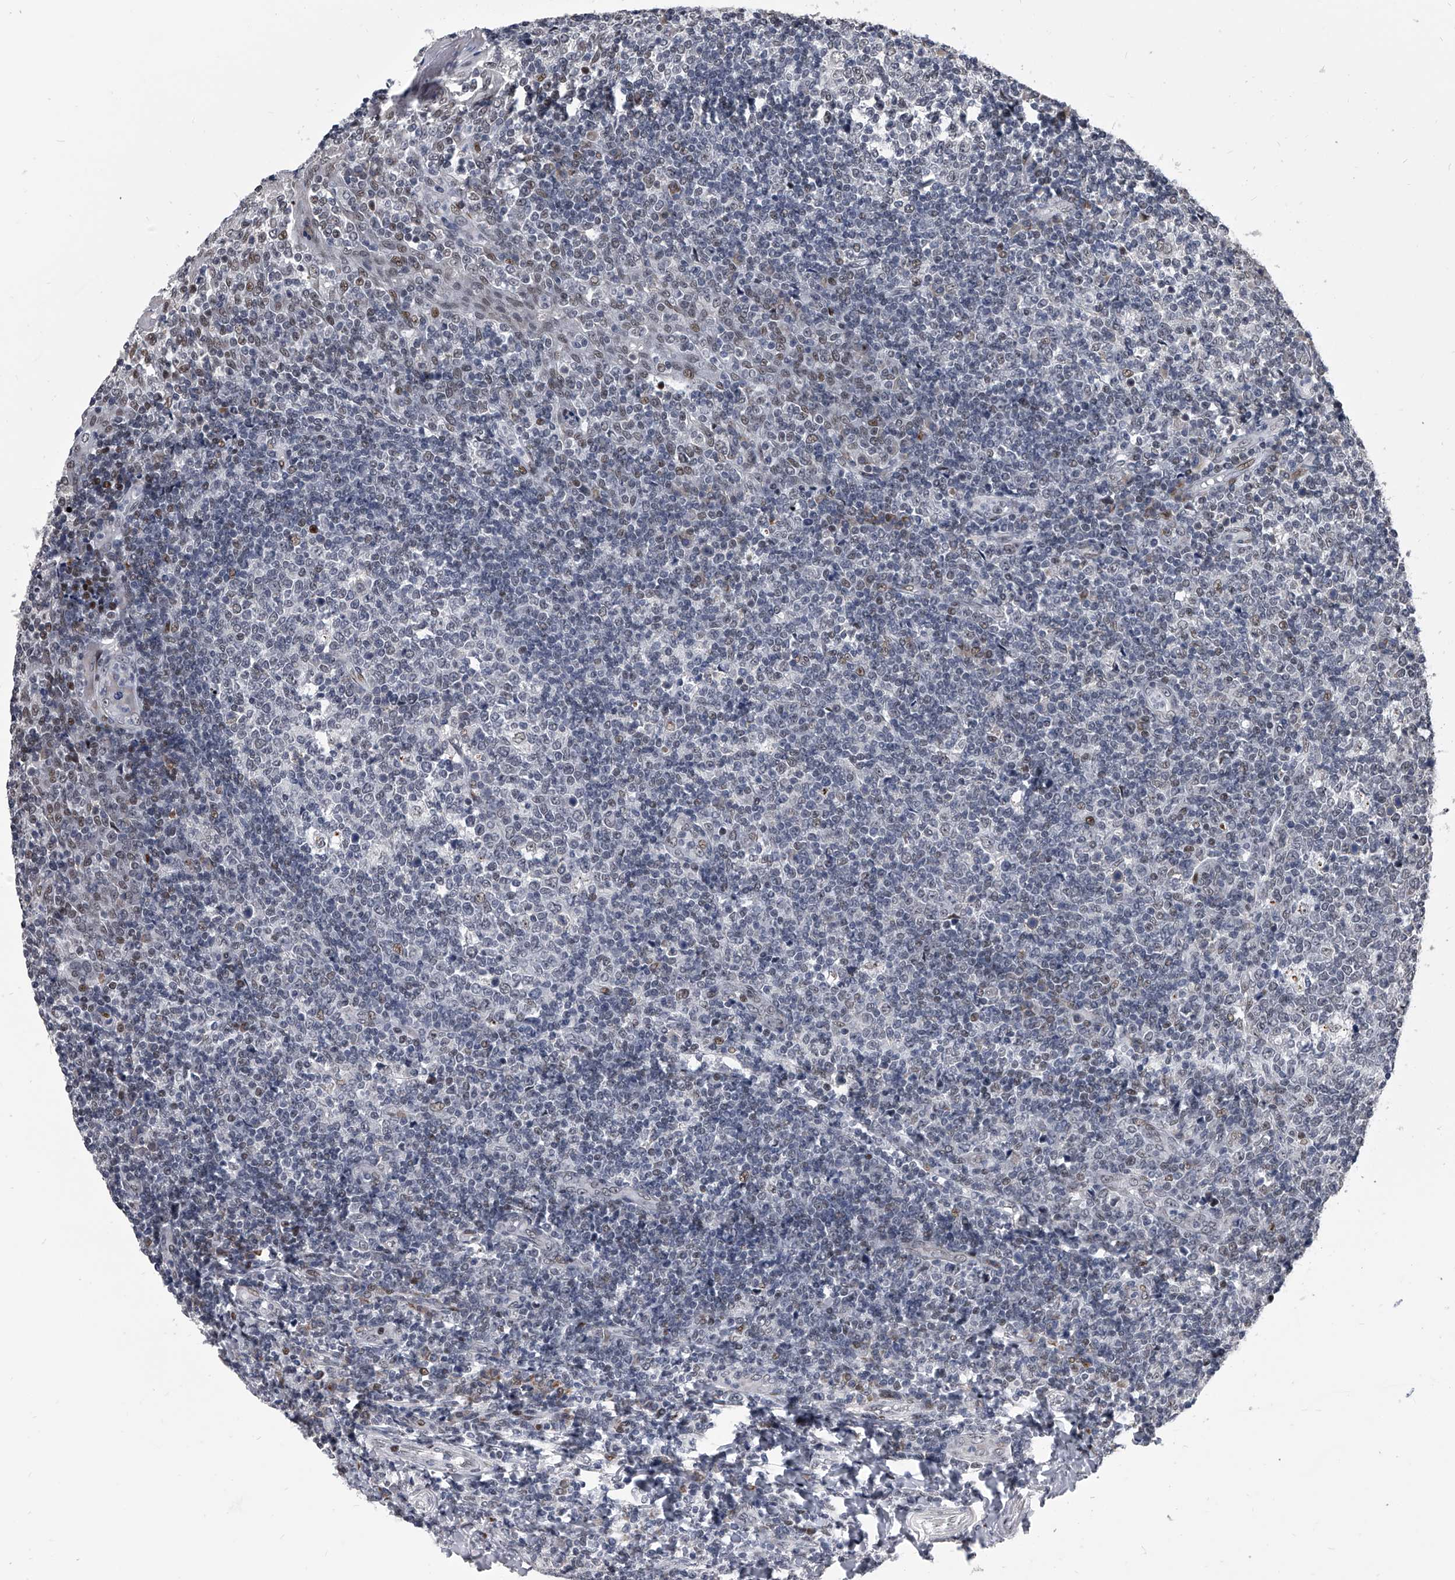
{"staining": {"intensity": "weak", "quantity": "25%-75%", "location": "nuclear"}, "tissue": "tonsil", "cell_type": "Germinal center cells", "image_type": "normal", "snomed": [{"axis": "morphology", "description": "Normal tissue, NOS"}, {"axis": "topography", "description": "Tonsil"}], "caption": "Benign tonsil was stained to show a protein in brown. There is low levels of weak nuclear staining in approximately 25%-75% of germinal center cells.", "gene": "CMTR1", "patient": {"sex": "female", "age": 19}}